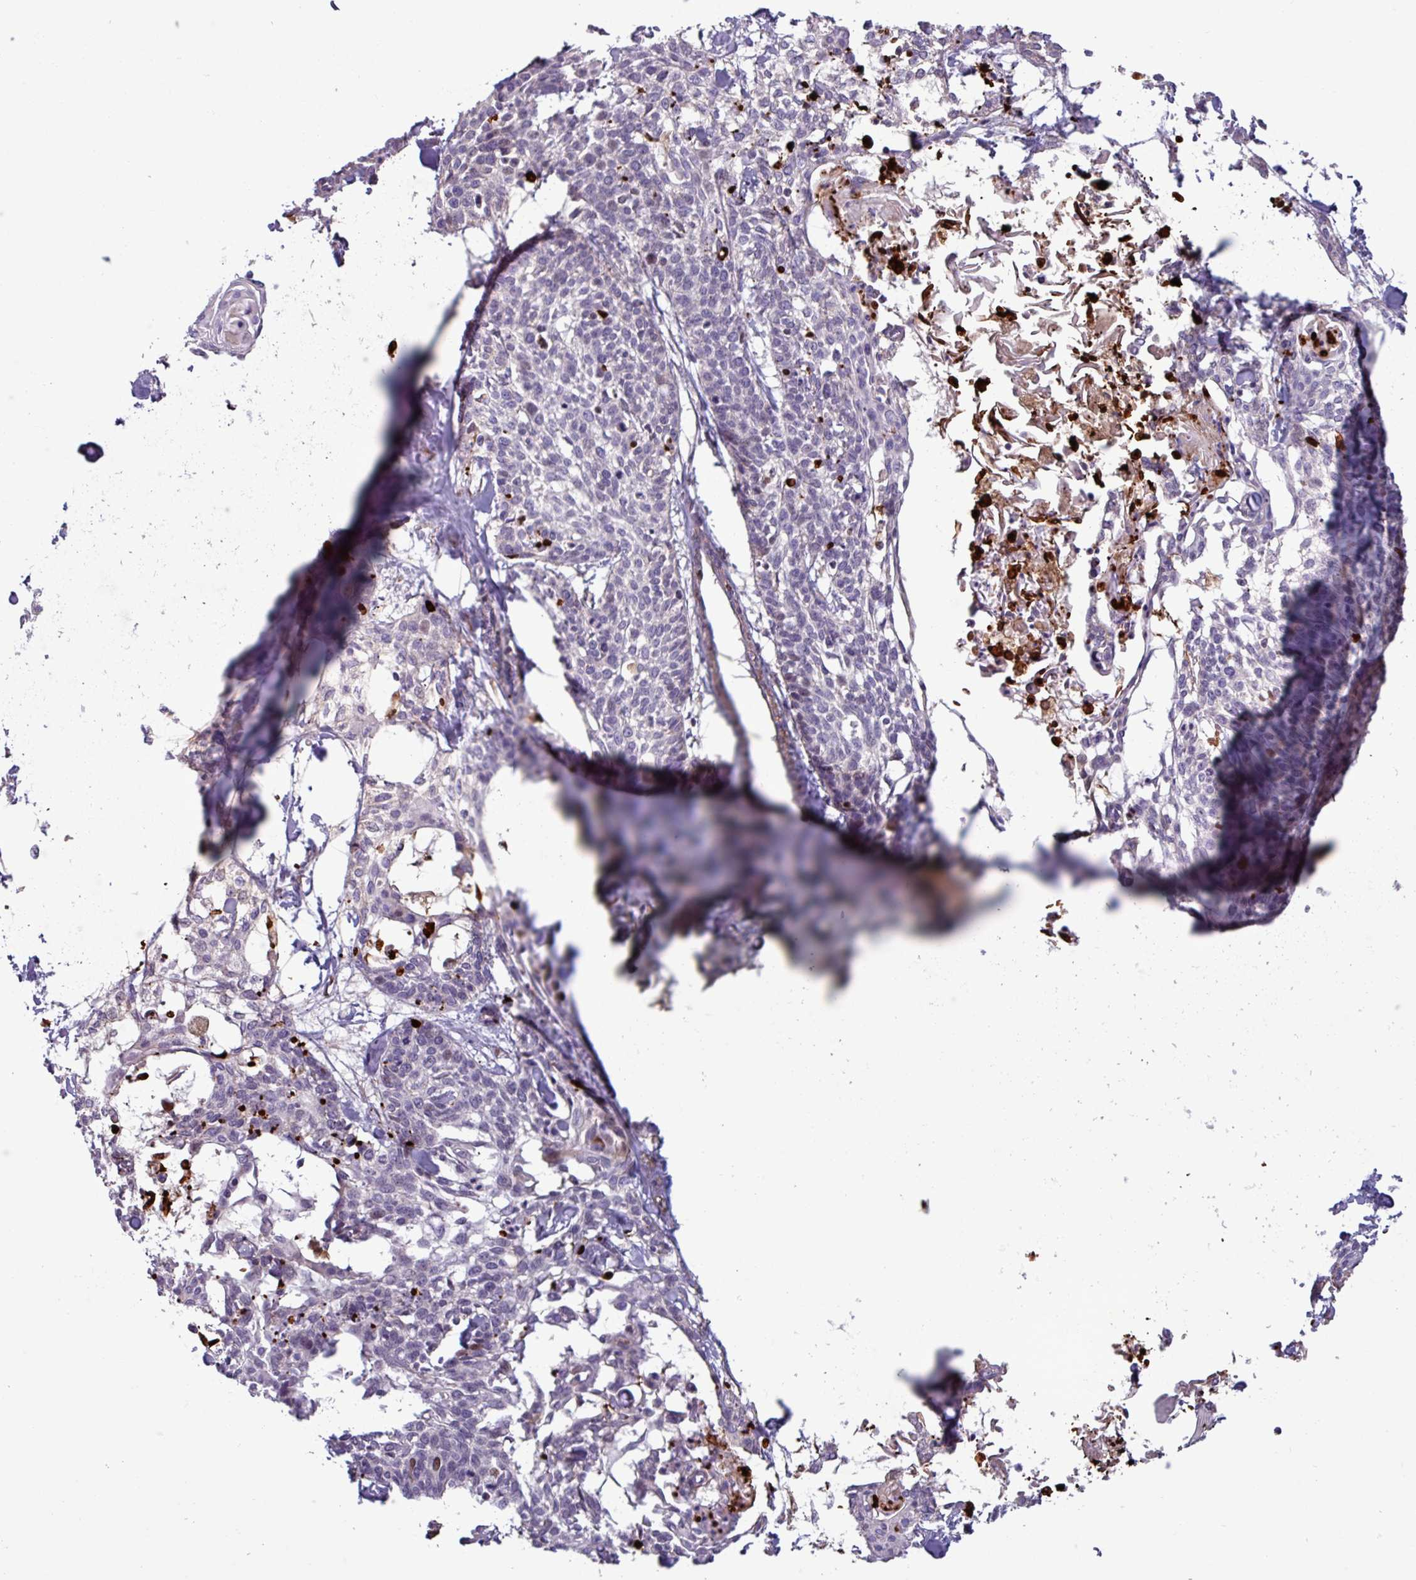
{"staining": {"intensity": "negative", "quantity": "none", "location": "none"}, "tissue": "cervical cancer", "cell_type": "Tumor cells", "image_type": "cancer", "snomed": [{"axis": "morphology", "description": "Squamous cell carcinoma, NOS"}, {"axis": "topography", "description": "Cervix"}], "caption": "The micrograph demonstrates no staining of tumor cells in cervical cancer (squamous cell carcinoma).", "gene": "PCED1A", "patient": {"sex": "female", "age": 57}}